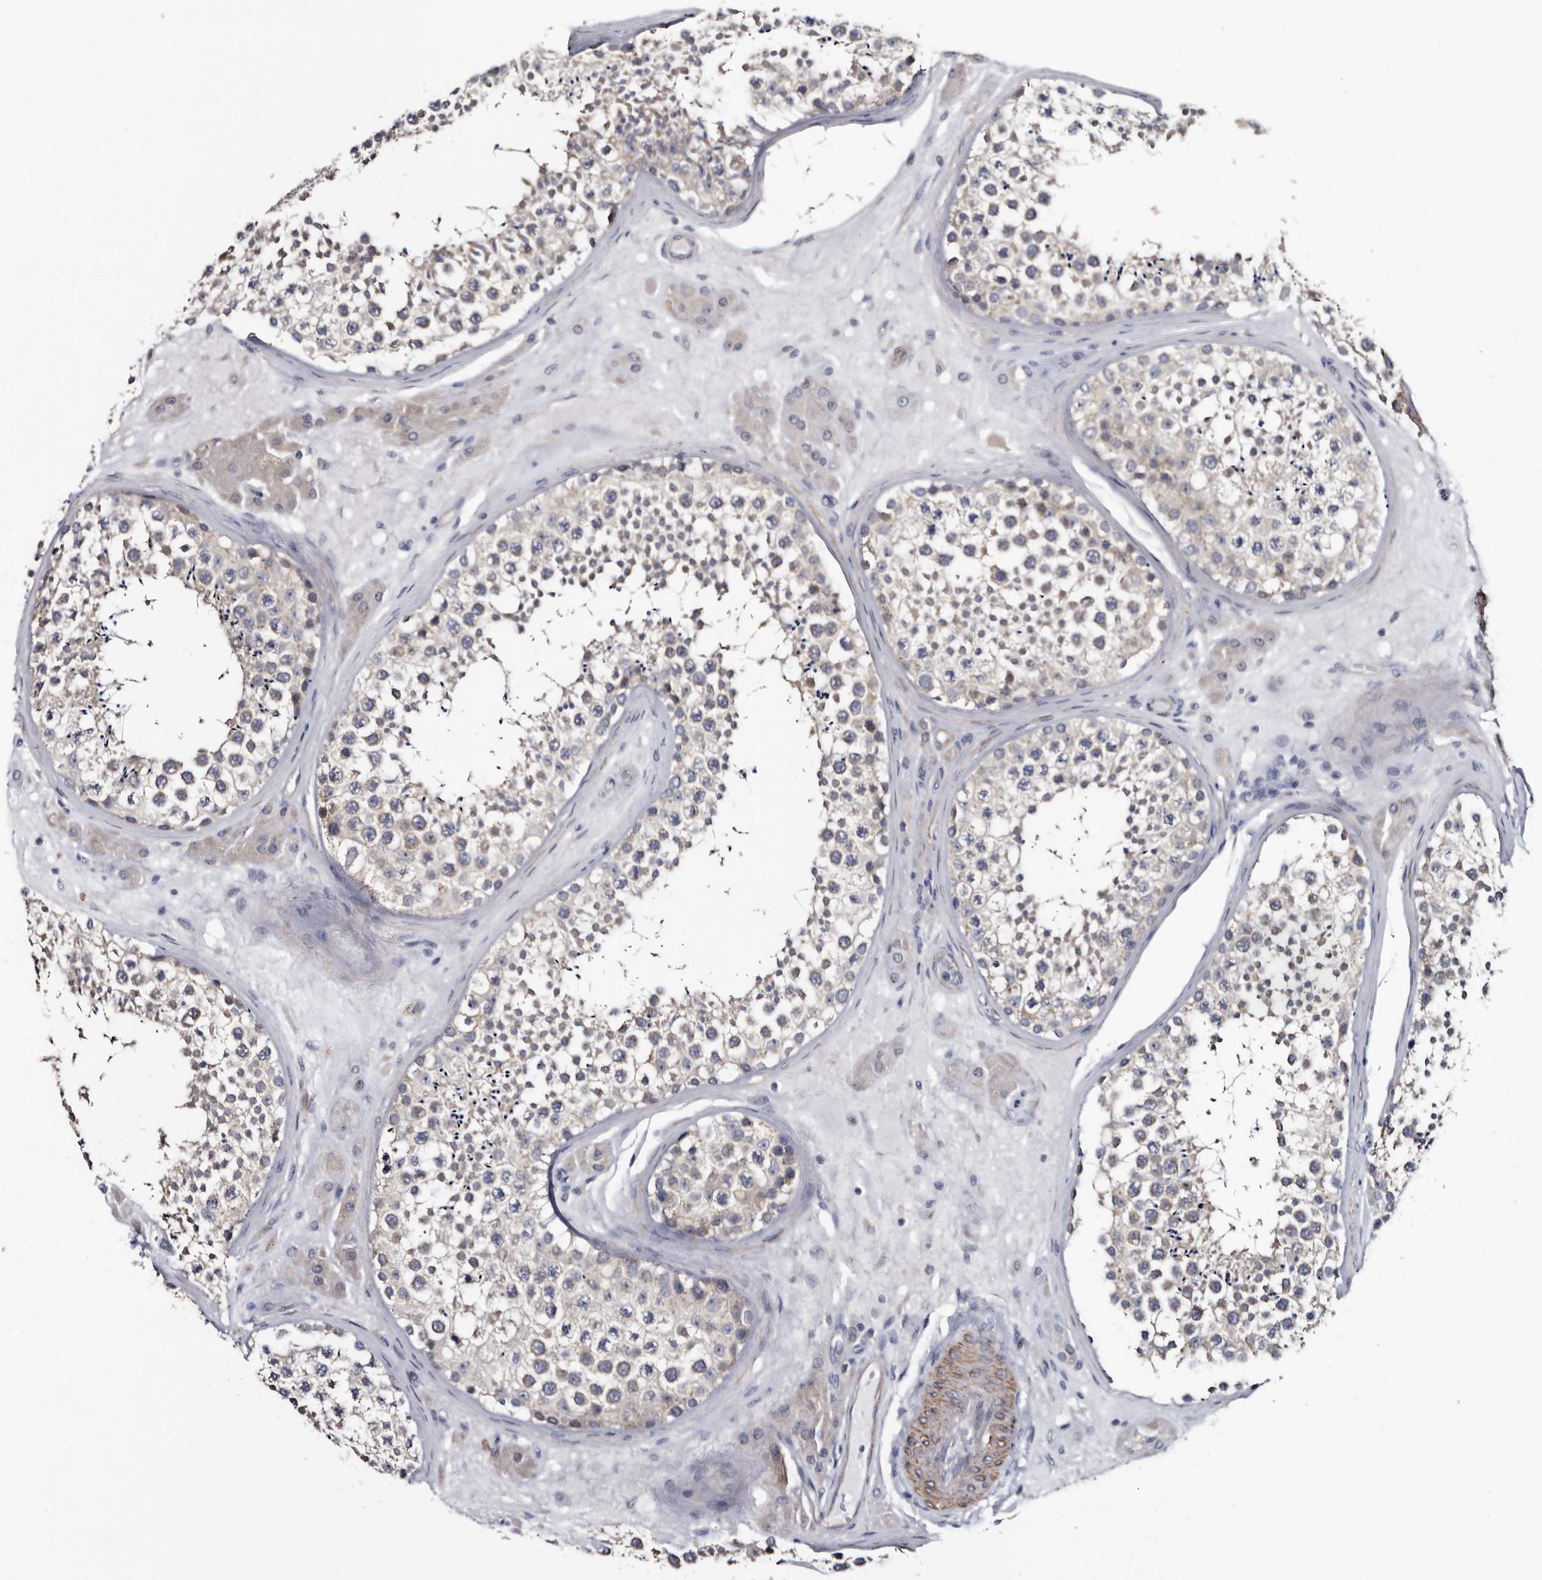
{"staining": {"intensity": "weak", "quantity": ">75%", "location": "cytoplasmic/membranous"}, "tissue": "testis", "cell_type": "Cells in seminiferous ducts", "image_type": "normal", "snomed": [{"axis": "morphology", "description": "Normal tissue, NOS"}, {"axis": "topography", "description": "Testis"}], "caption": "Brown immunohistochemical staining in normal testis demonstrates weak cytoplasmic/membranous positivity in about >75% of cells in seminiferous ducts.", "gene": "IARS1", "patient": {"sex": "male", "age": 46}}